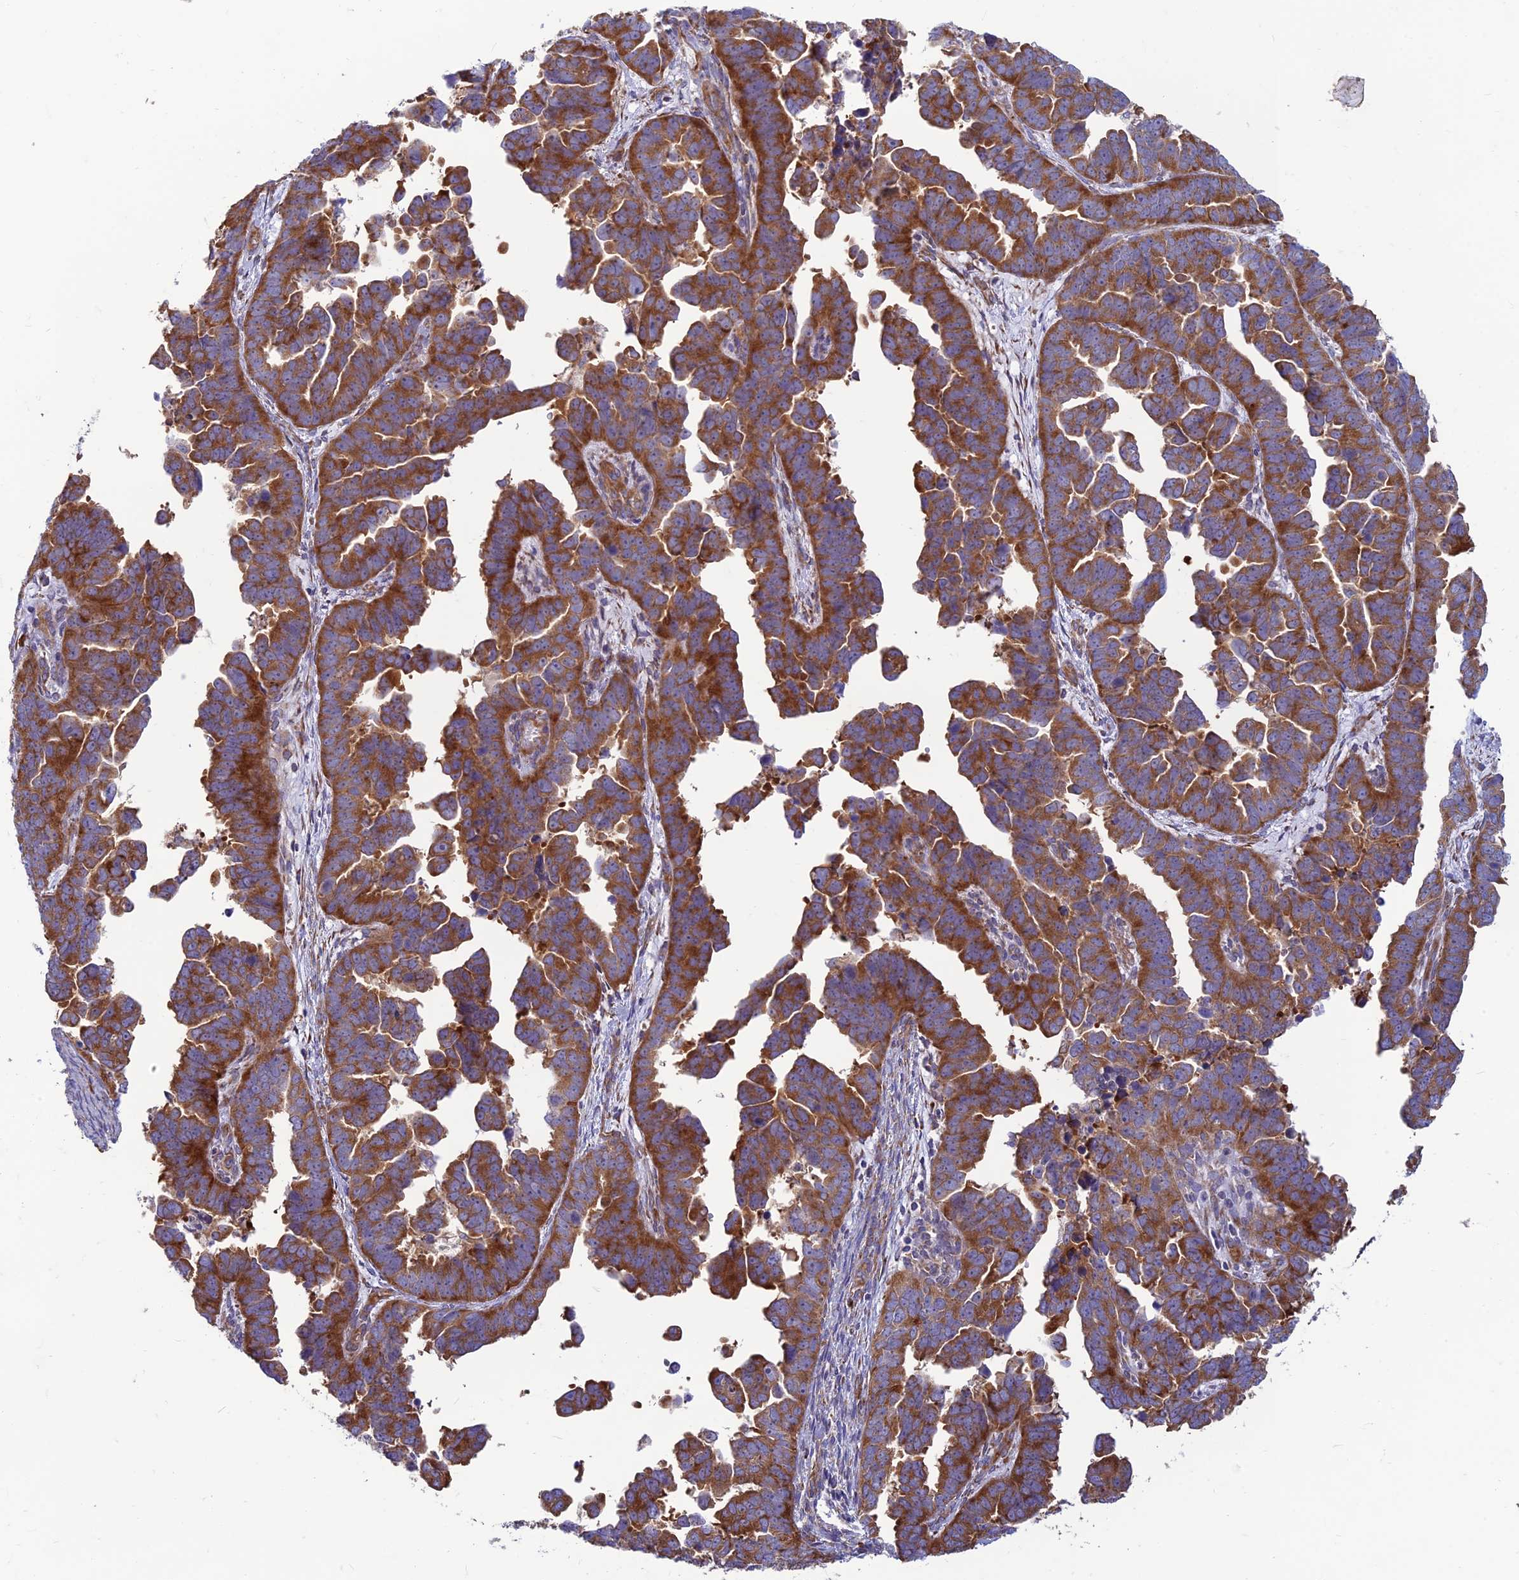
{"staining": {"intensity": "strong", "quantity": ">75%", "location": "cytoplasmic/membranous"}, "tissue": "endometrial cancer", "cell_type": "Tumor cells", "image_type": "cancer", "snomed": [{"axis": "morphology", "description": "Adenocarcinoma, NOS"}, {"axis": "topography", "description": "Endometrium"}], "caption": "Immunohistochemistry (IHC) photomicrograph of neoplastic tissue: endometrial cancer stained using immunohistochemistry (IHC) displays high levels of strong protein expression localized specifically in the cytoplasmic/membranous of tumor cells, appearing as a cytoplasmic/membranous brown color.", "gene": "RPL17-C18orf32", "patient": {"sex": "female", "age": 75}}